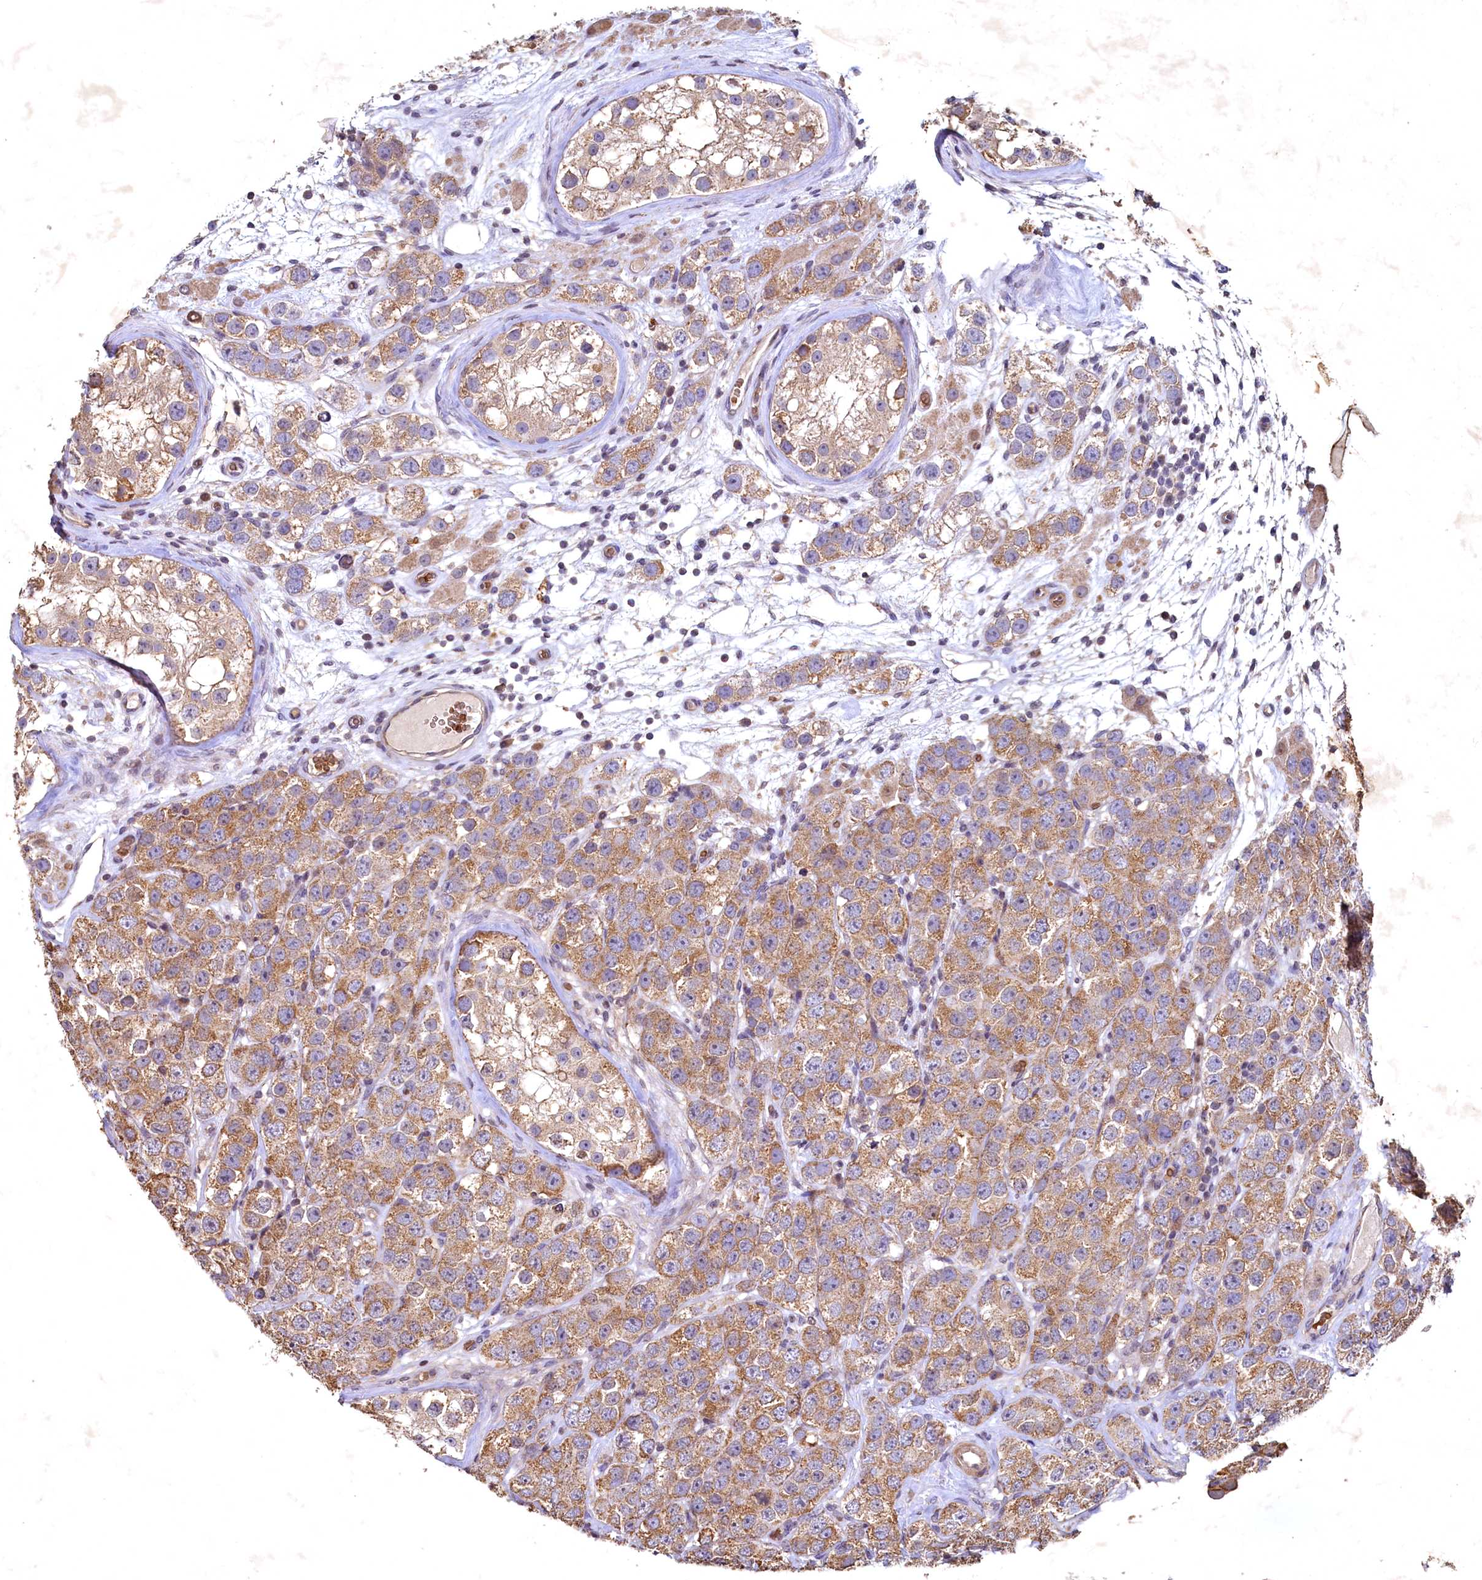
{"staining": {"intensity": "moderate", "quantity": ">75%", "location": "cytoplasmic/membranous"}, "tissue": "testis cancer", "cell_type": "Tumor cells", "image_type": "cancer", "snomed": [{"axis": "morphology", "description": "Seminoma, NOS"}, {"axis": "topography", "description": "Testis"}], "caption": "IHC image of testis cancer (seminoma) stained for a protein (brown), which shows medium levels of moderate cytoplasmic/membranous staining in approximately >75% of tumor cells.", "gene": "SPTA1", "patient": {"sex": "male", "age": 28}}